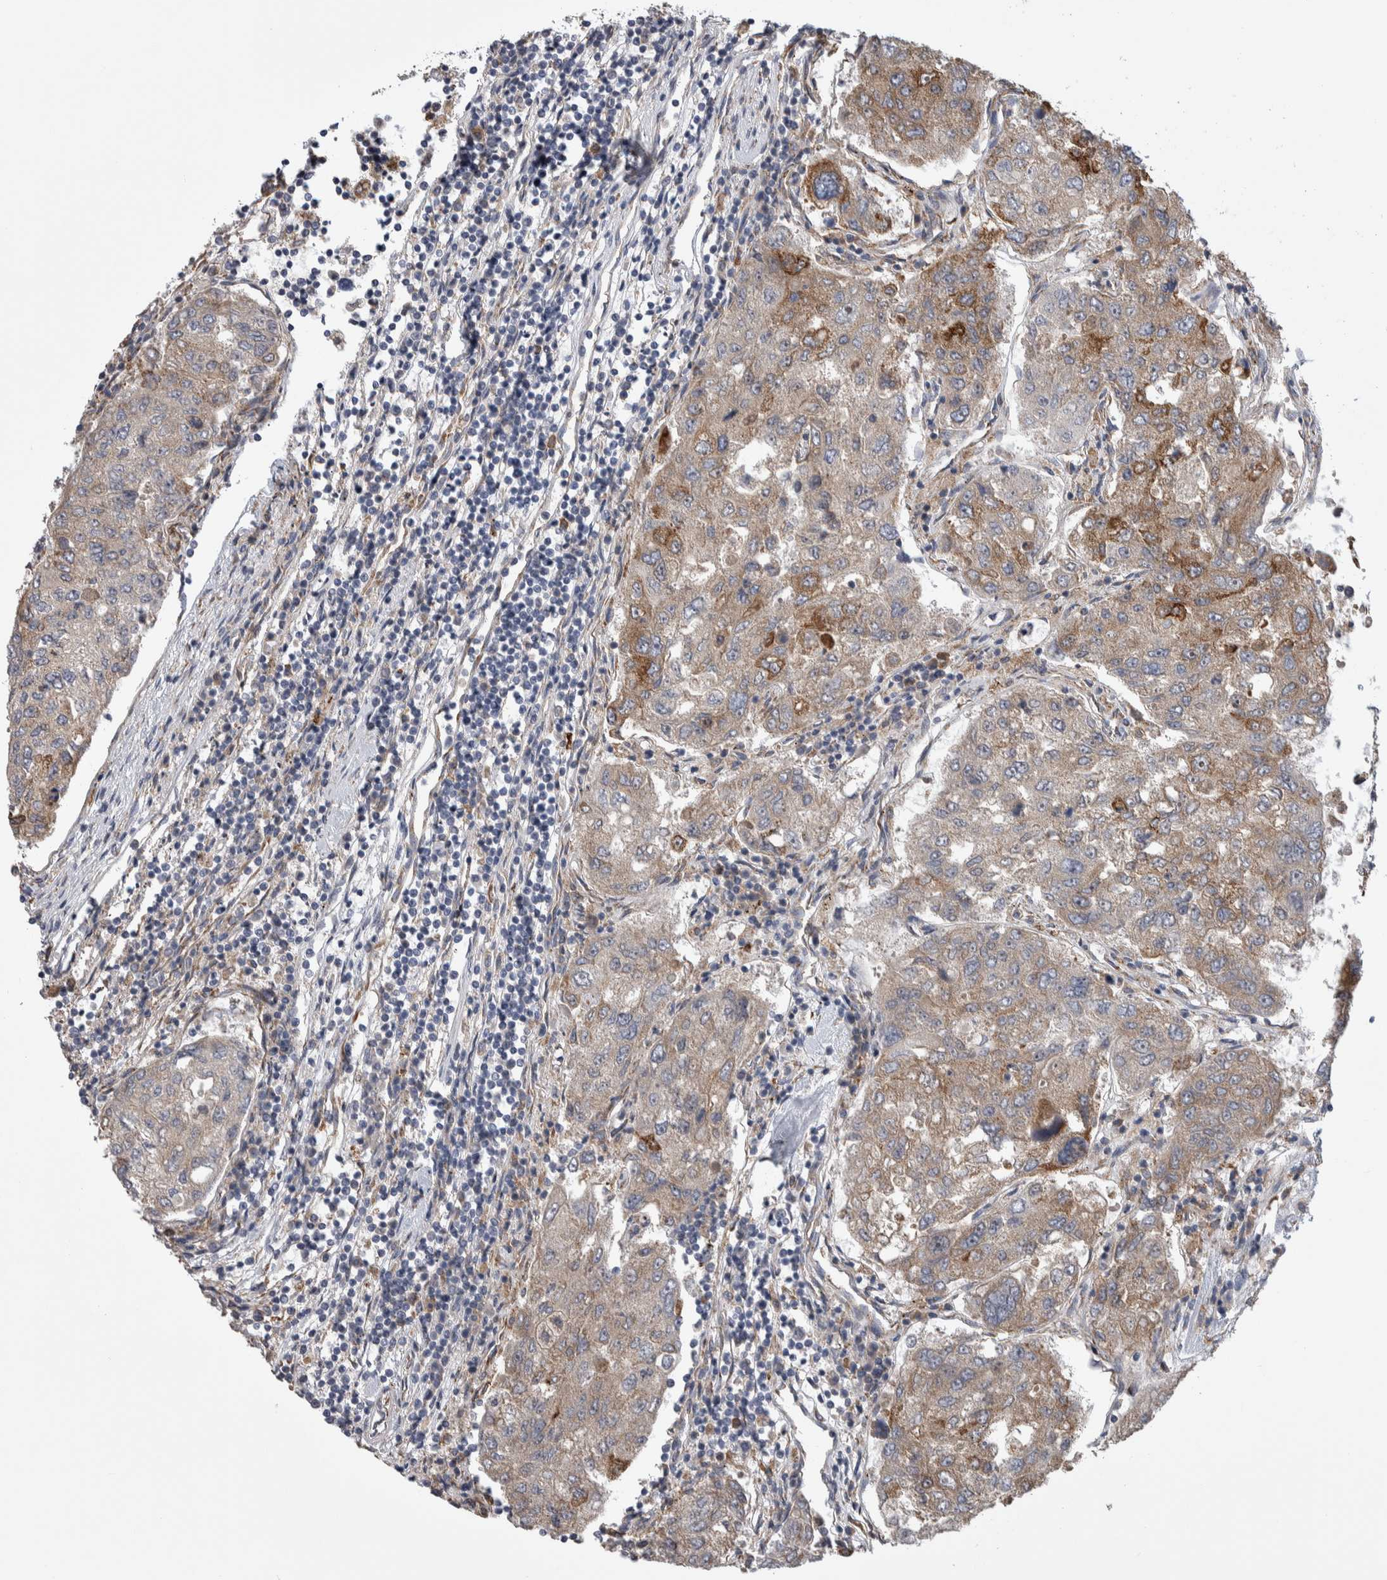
{"staining": {"intensity": "weak", "quantity": "25%-75%", "location": "cytoplasmic/membranous"}, "tissue": "urothelial cancer", "cell_type": "Tumor cells", "image_type": "cancer", "snomed": [{"axis": "morphology", "description": "Urothelial carcinoma, High grade"}, {"axis": "topography", "description": "Lymph node"}, {"axis": "topography", "description": "Urinary bladder"}], "caption": "Urothelial carcinoma (high-grade) stained for a protein shows weak cytoplasmic/membranous positivity in tumor cells.", "gene": "IBTK", "patient": {"sex": "male", "age": 51}}